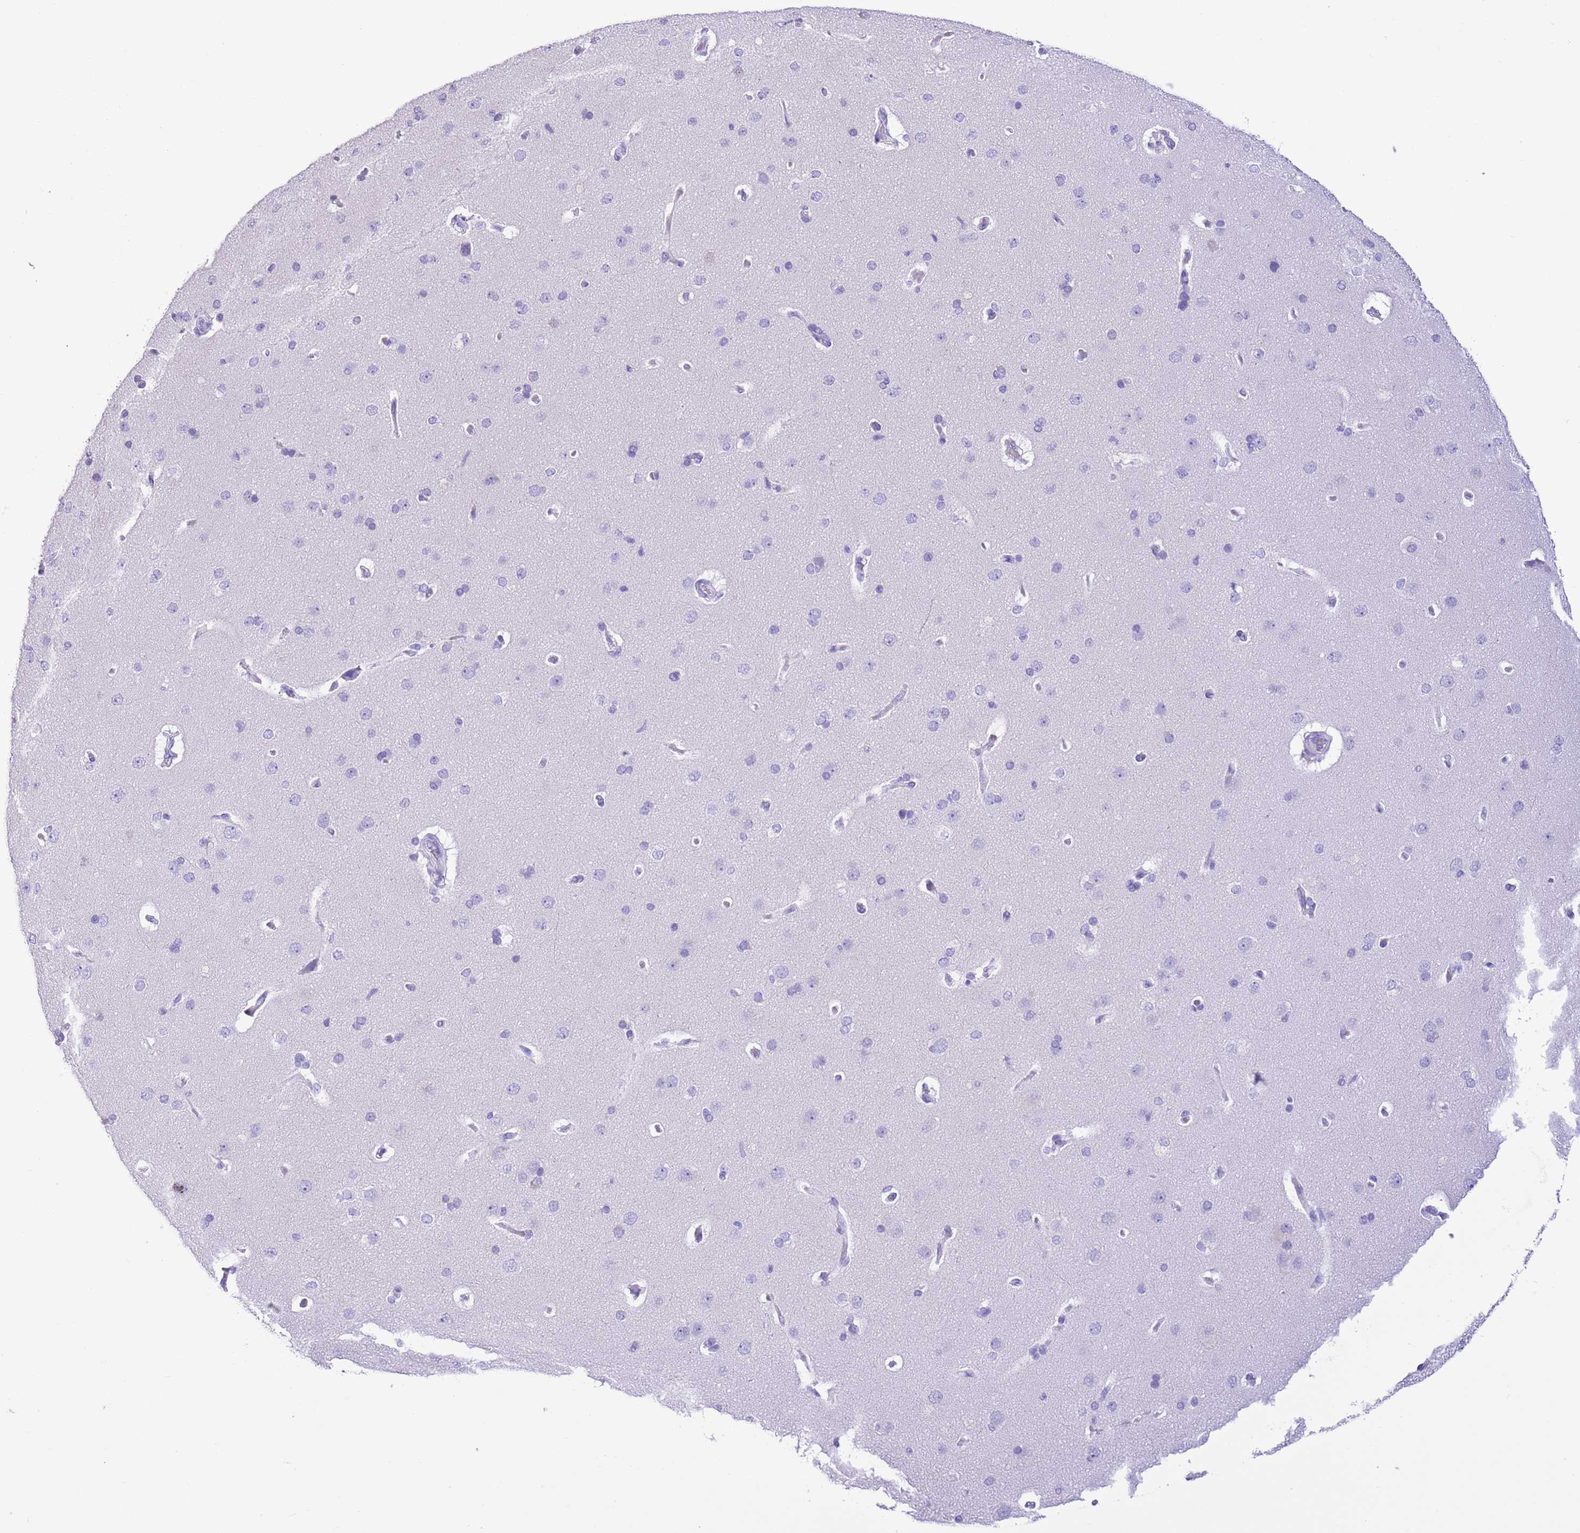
{"staining": {"intensity": "negative", "quantity": "none", "location": "none"}, "tissue": "cerebral cortex", "cell_type": "Endothelial cells", "image_type": "normal", "snomed": [{"axis": "morphology", "description": "Normal tissue, NOS"}, {"axis": "topography", "description": "Cerebral cortex"}], "caption": "There is no significant staining in endothelial cells of cerebral cortex. The staining was performed using DAB (3,3'-diaminobenzidine) to visualize the protein expression in brown, while the nuclei were stained in blue with hematoxylin (Magnification: 20x).", "gene": "TBC1D10B", "patient": {"sex": "male", "age": 62}}